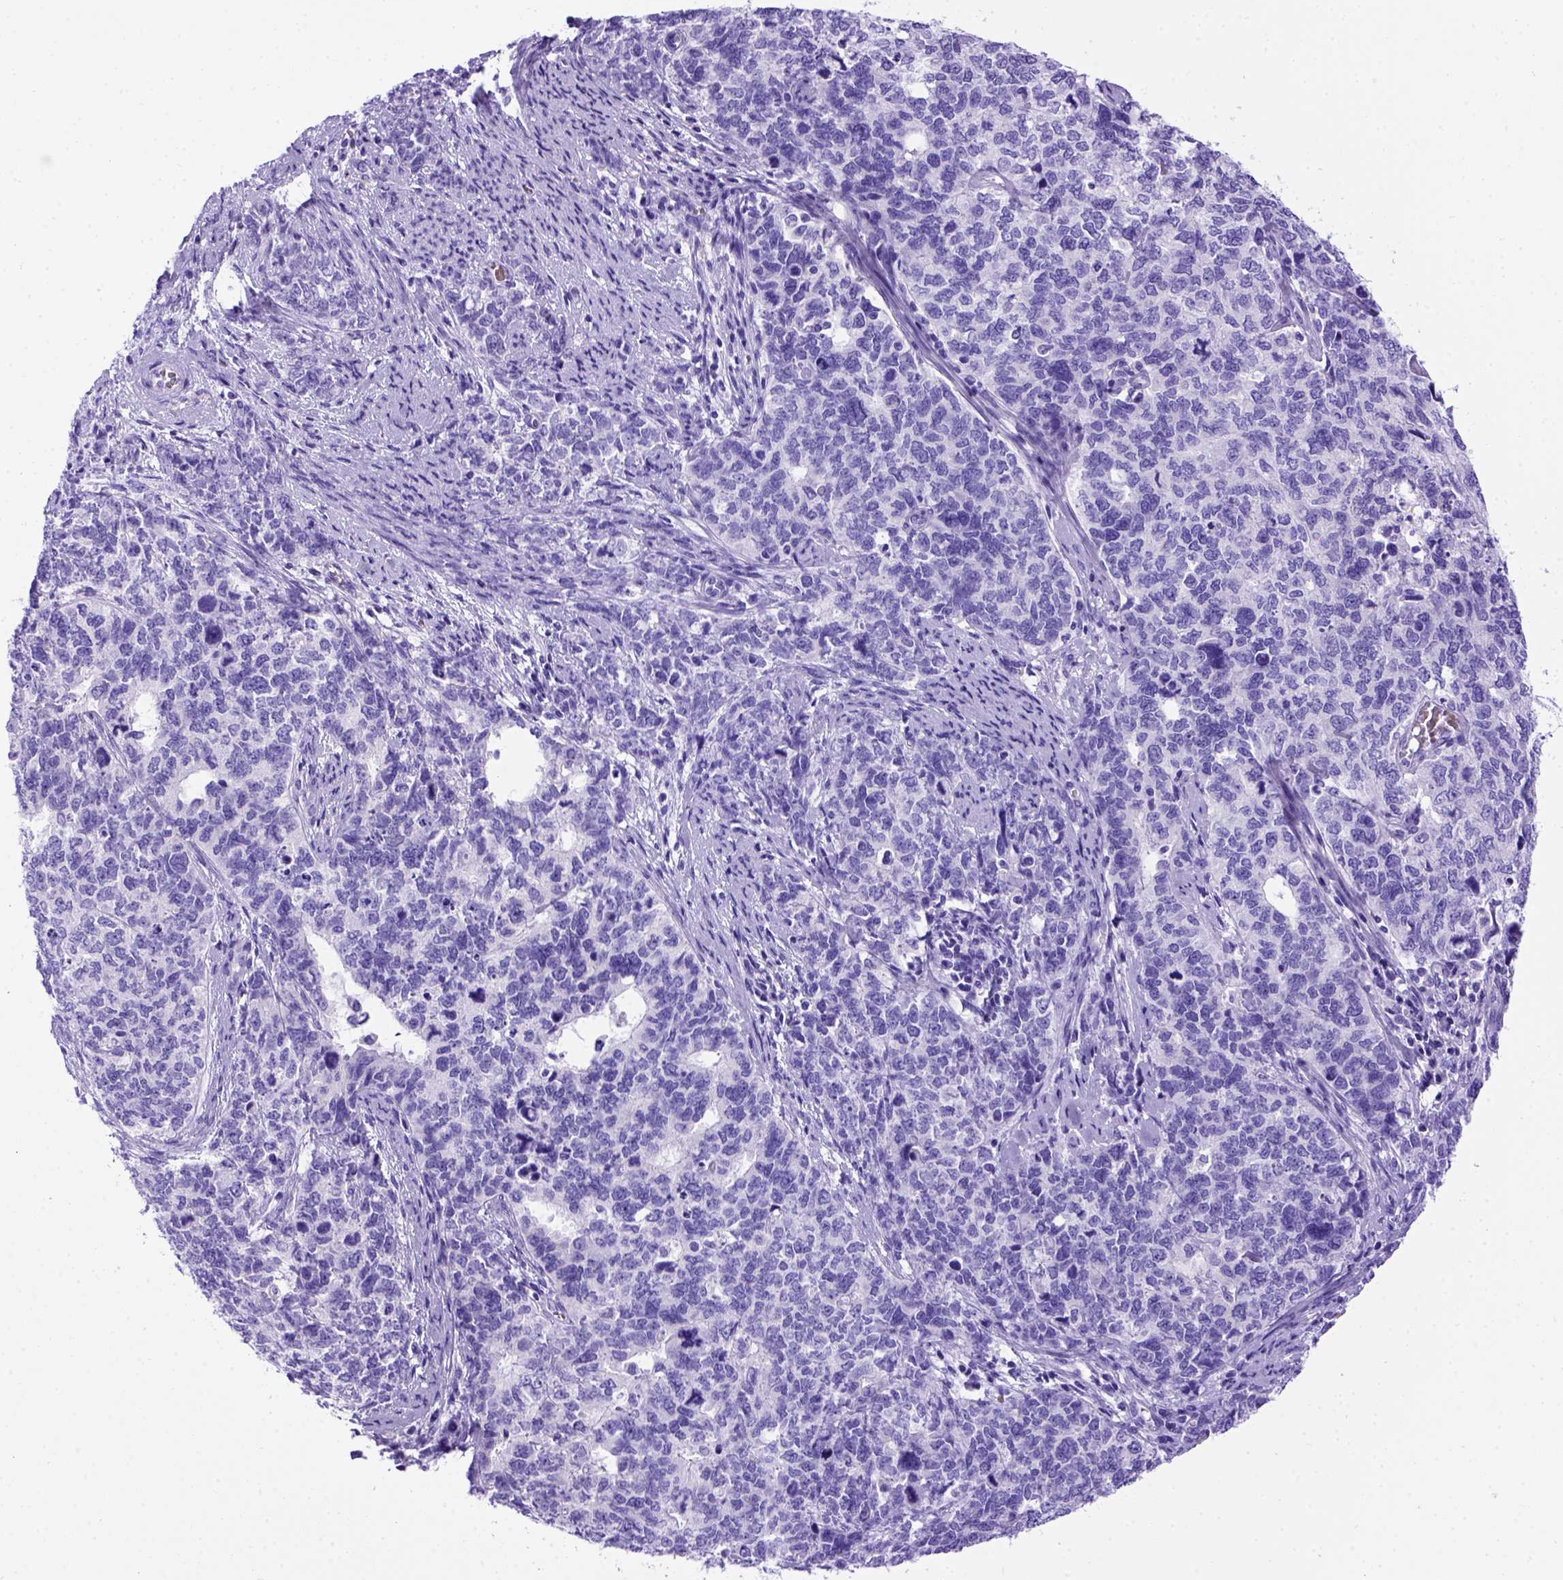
{"staining": {"intensity": "negative", "quantity": "none", "location": "none"}, "tissue": "cervical cancer", "cell_type": "Tumor cells", "image_type": "cancer", "snomed": [{"axis": "morphology", "description": "Squamous cell carcinoma, NOS"}, {"axis": "topography", "description": "Cervix"}], "caption": "Photomicrograph shows no significant protein staining in tumor cells of squamous cell carcinoma (cervical).", "gene": "MEOX2", "patient": {"sex": "female", "age": 63}}